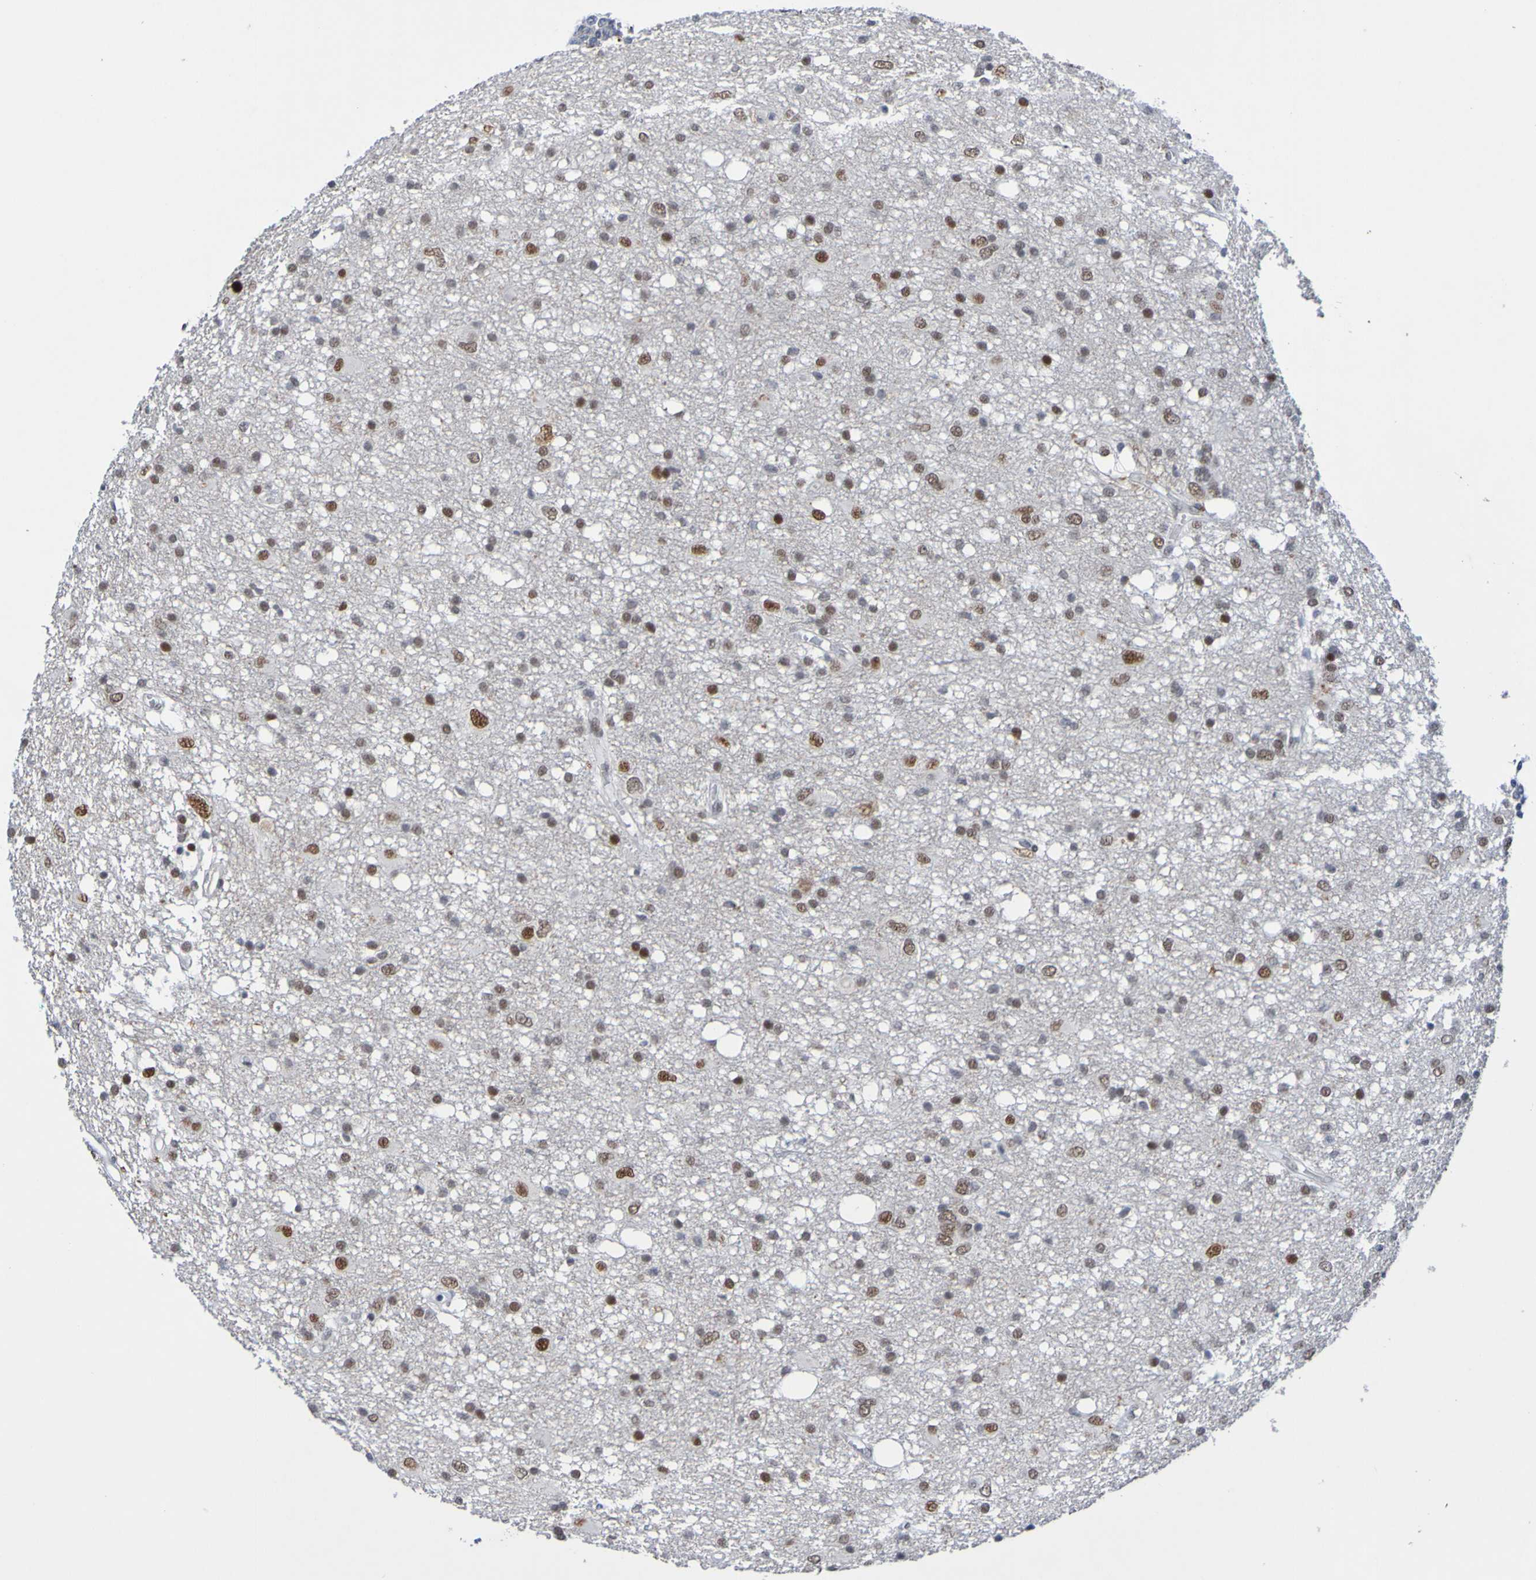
{"staining": {"intensity": "moderate", "quantity": "25%-75%", "location": "nuclear"}, "tissue": "glioma", "cell_type": "Tumor cells", "image_type": "cancer", "snomed": [{"axis": "morphology", "description": "Glioma, malignant, High grade"}, {"axis": "topography", "description": "Brain"}], "caption": "This image displays high-grade glioma (malignant) stained with immunohistochemistry to label a protein in brown. The nuclear of tumor cells show moderate positivity for the protein. Nuclei are counter-stained blue.", "gene": "PCGF1", "patient": {"sex": "female", "age": 59}}